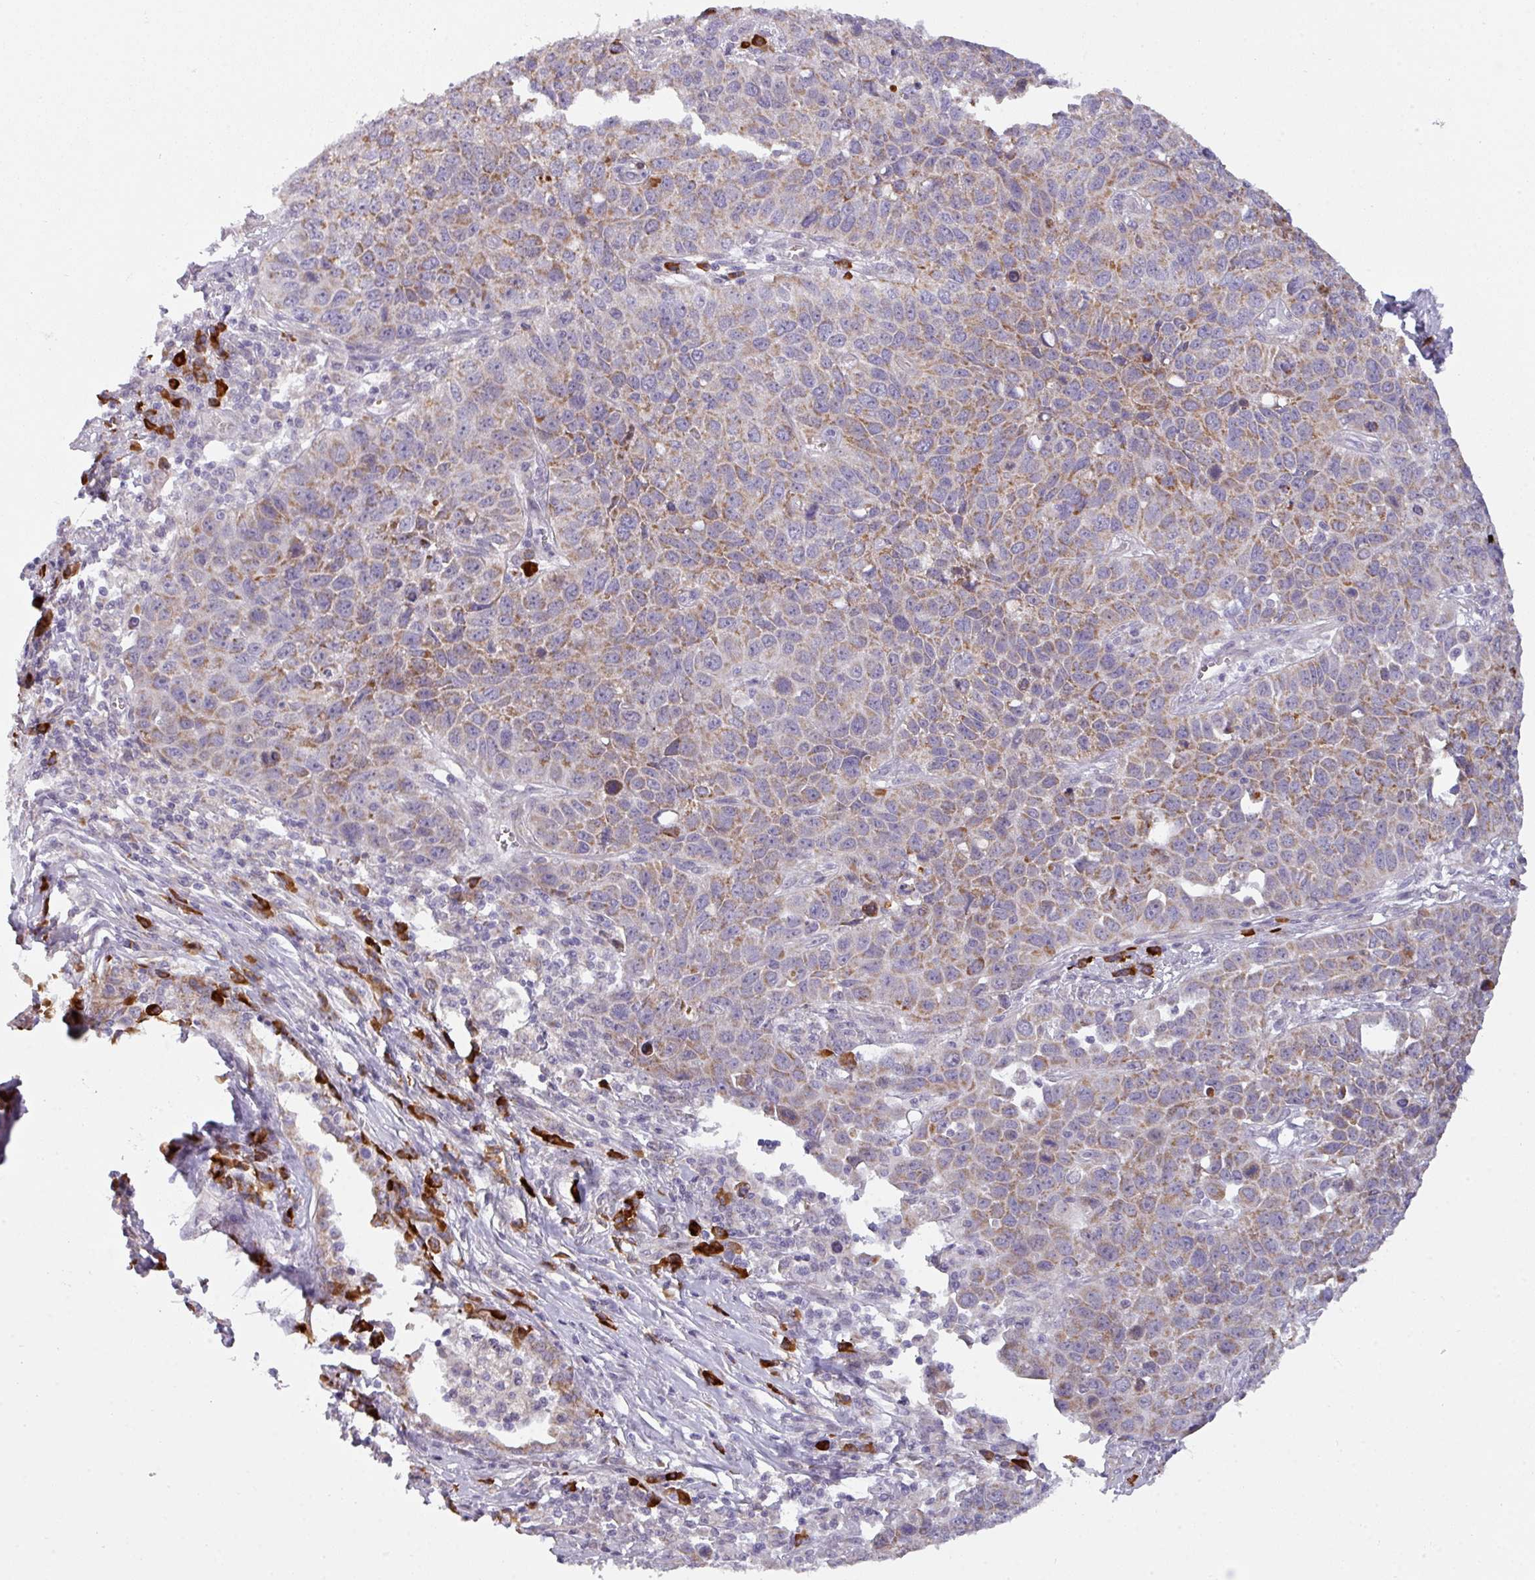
{"staining": {"intensity": "moderate", "quantity": "25%-75%", "location": "cytoplasmic/membranous"}, "tissue": "lung cancer", "cell_type": "Tumor cells", "image_type": "cancer", "snomed": [{"axis": "morphology", "description": "Squamous cell carcinoma, NOS"}, {"axis": "topography", "description": "Lung"}], "caption": "This histopathology image reveals lung cancer stained with immunohistochemistry (IHC) to label a protein in brown. The cytoplasmic/membranous of tumor cells show moderate positivity for the protein. Nuclei are counter-stained blue.", "gene": "C2orf68", "patient": {"sex": "male", "age": 76}}